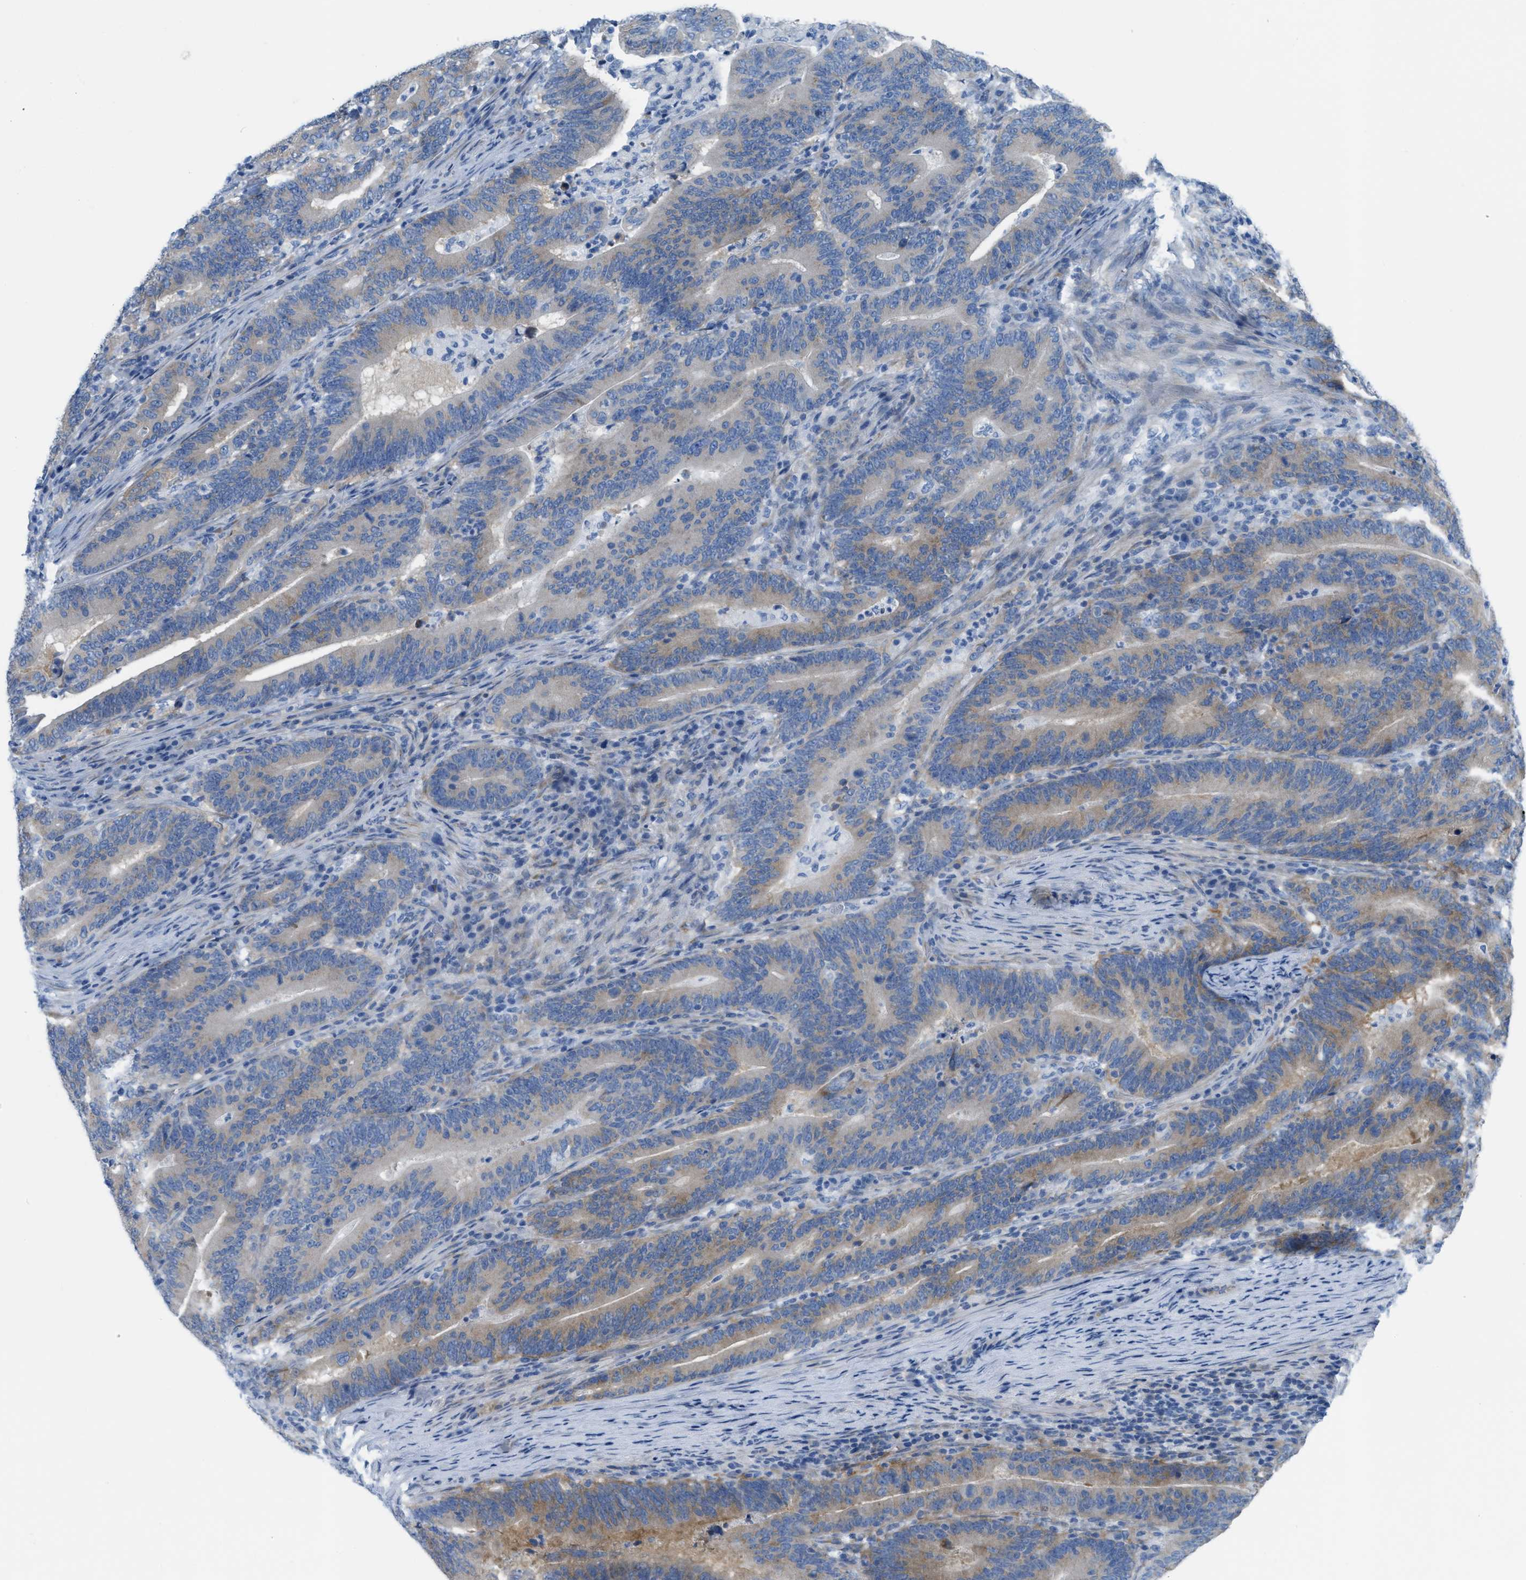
{"staining": {"intensity": "moderate", "quantity": ">75%", "location": "cytoplasmic/membranous"}, "tissue": "colorectal cancer", "cell_type": "Tumor cells", "image_type": "cancer", "snomed": [{"axis": "morphology", "description": "Adenocarcinoma, NOS"}, {"axis": "topography", "description": "Colon"}], "caption": "Immunohistochemical staining of human colorectal cancer demonstrates moderate cytoplasmic/membranous protein positivity in approximately >75% of tumor cells.", "gene": "ASGR1", "patient": {"sex": "female", "age": 66}}